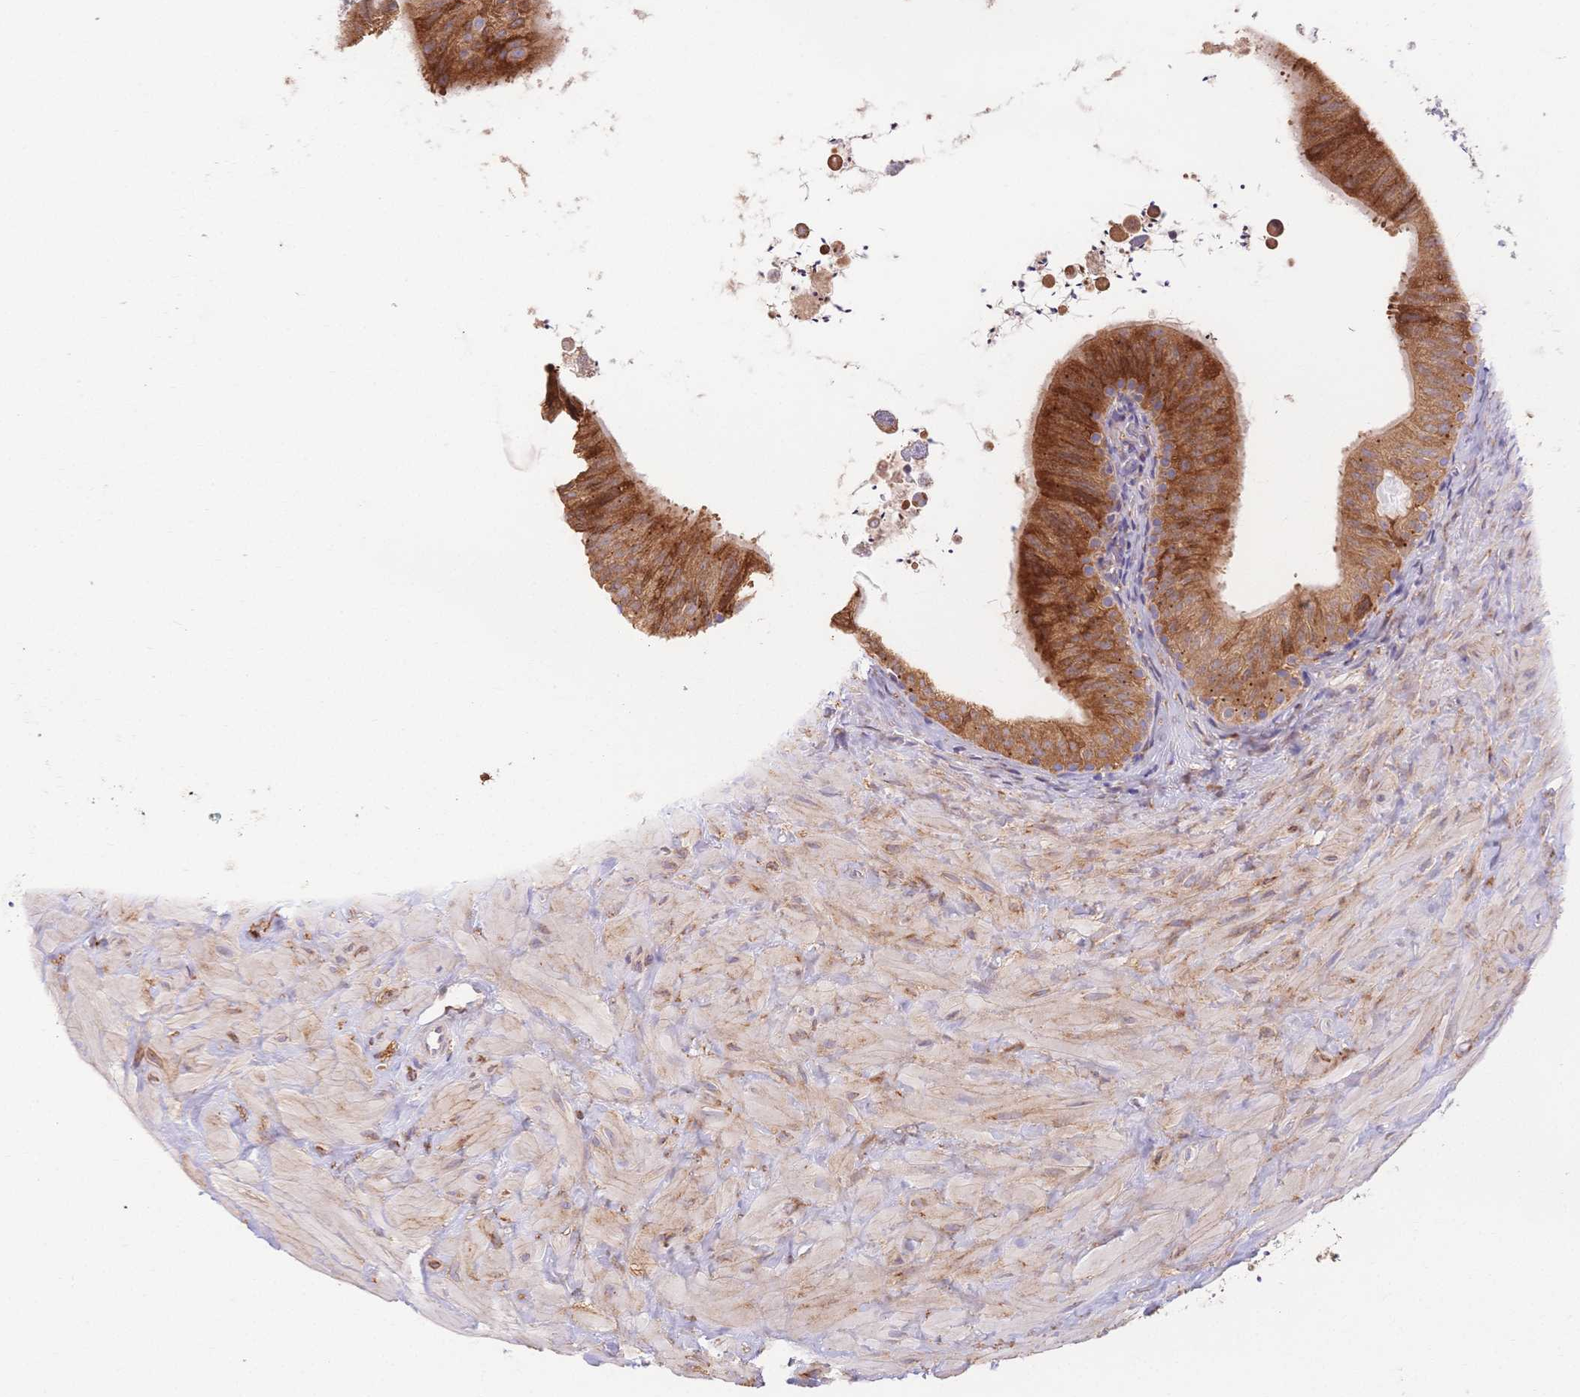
{"staining": {"intensity": "moderate", "quantity": ">75%", "location": "cytoplasmic/membranous"}, "tissue": "epididymis", "cell_type": "Glandular cells", "image_type": "normal", "snomed": [{"axis": "morphology", "description": "Normal tissue, NOS"}, {"axis": "topography", "description": "Epididymis, spermatic cord, NOS"}, {"axis": "topography", "description": "Epididymis"}], "caption": "This is an image of immunohistochemistry staining of benign epididymis, which shows moderate staining in the cytoplasmic/membranous of glandular cells.", "gene": "HS3ST5", "patient": {"sex": "male", "age": 31}}